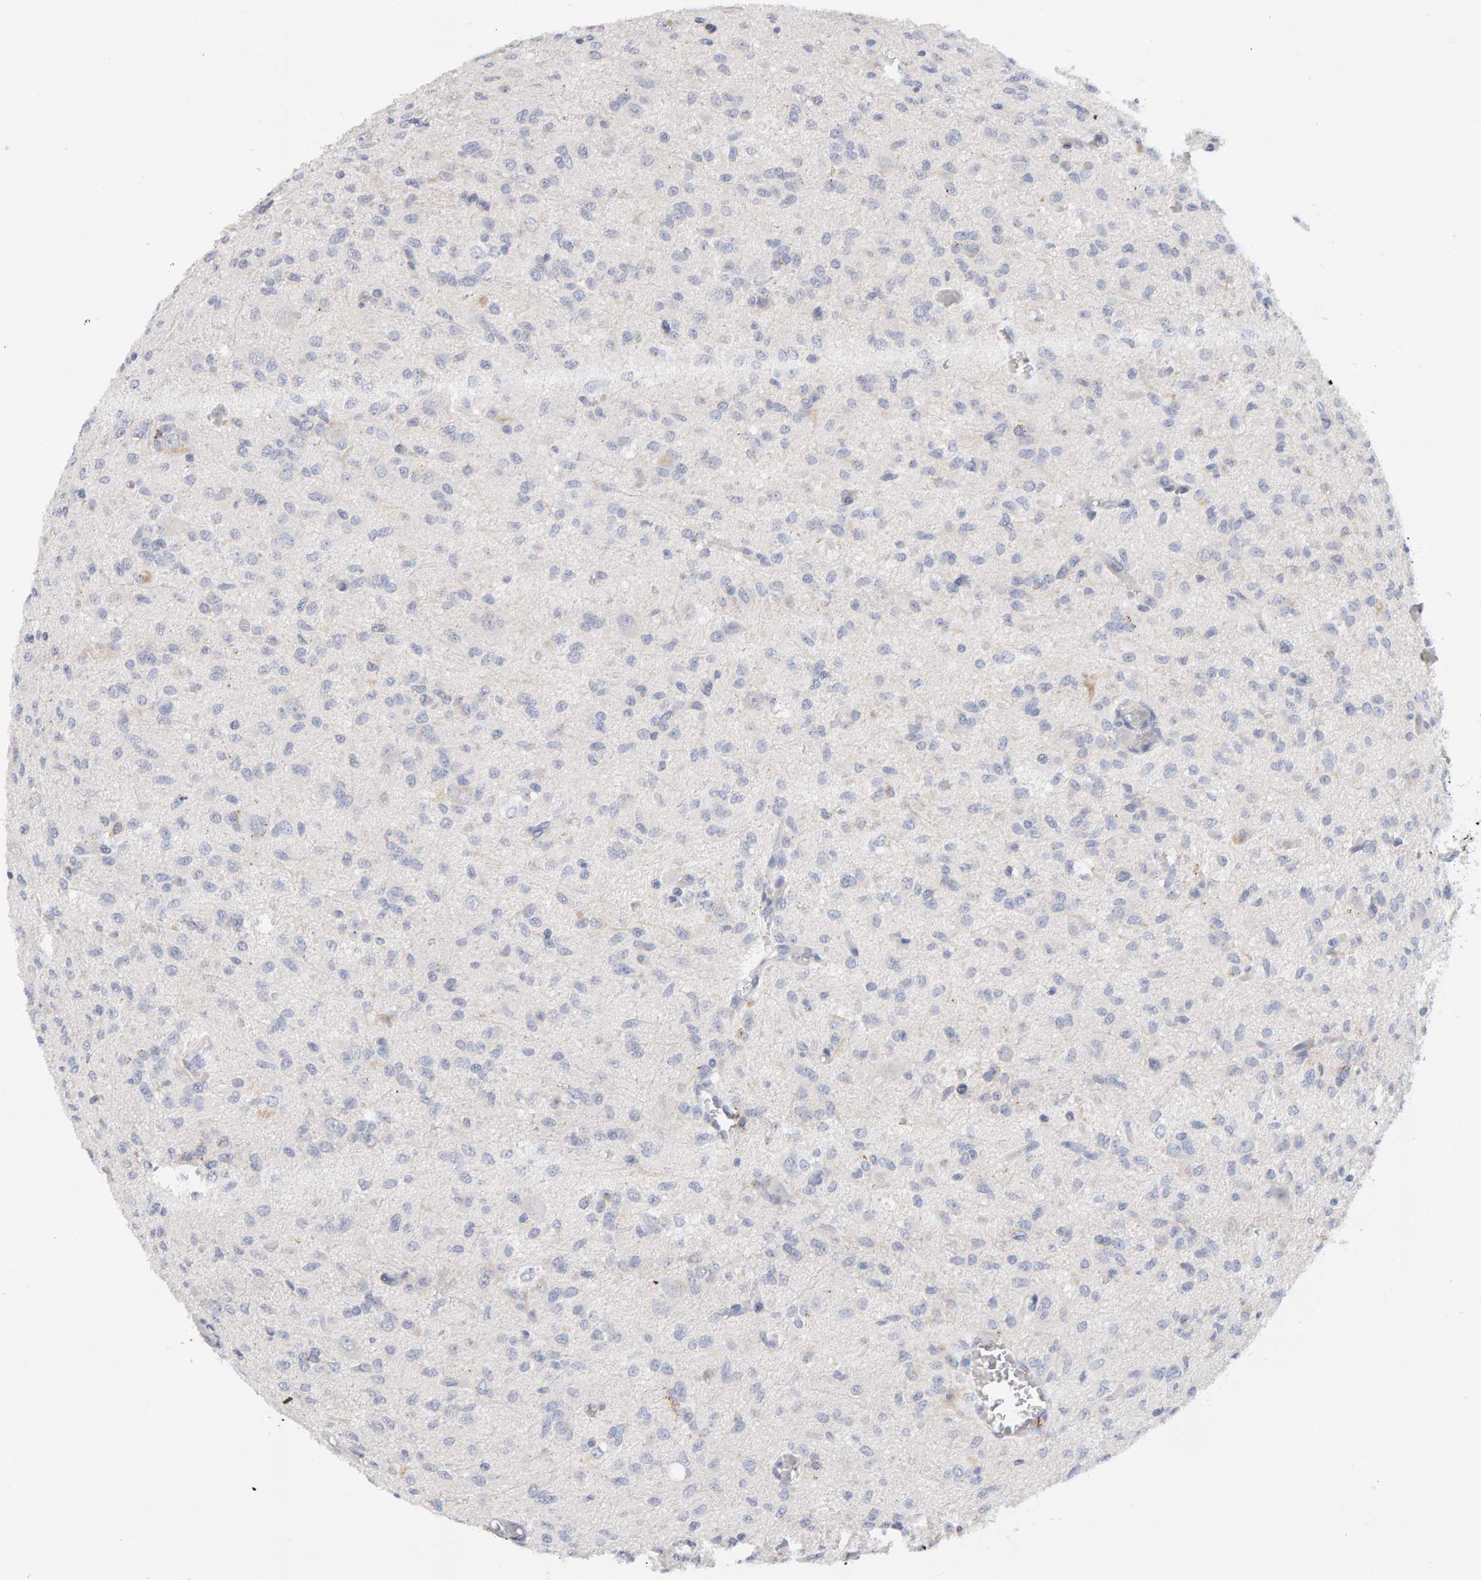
{"staining": {"intensity": "negative", "quantity": "none", "location": "none"}, "tissue": "glioma", "cell_type": "Tumor cells", "image_type": "cancer", "snomed": [{"axis": "morphology", "description": "Glioma, malignant, High grade"}, {"axis": "topography", "description": "Brain"}], "caption": "DAB (3,3'-diaminobenzidine) immunohistochemical staining of glioma demonstrates no significant staining in tumor cells.", "gene": "METRNL", "patient": {"sex": "female", "age": 59}}